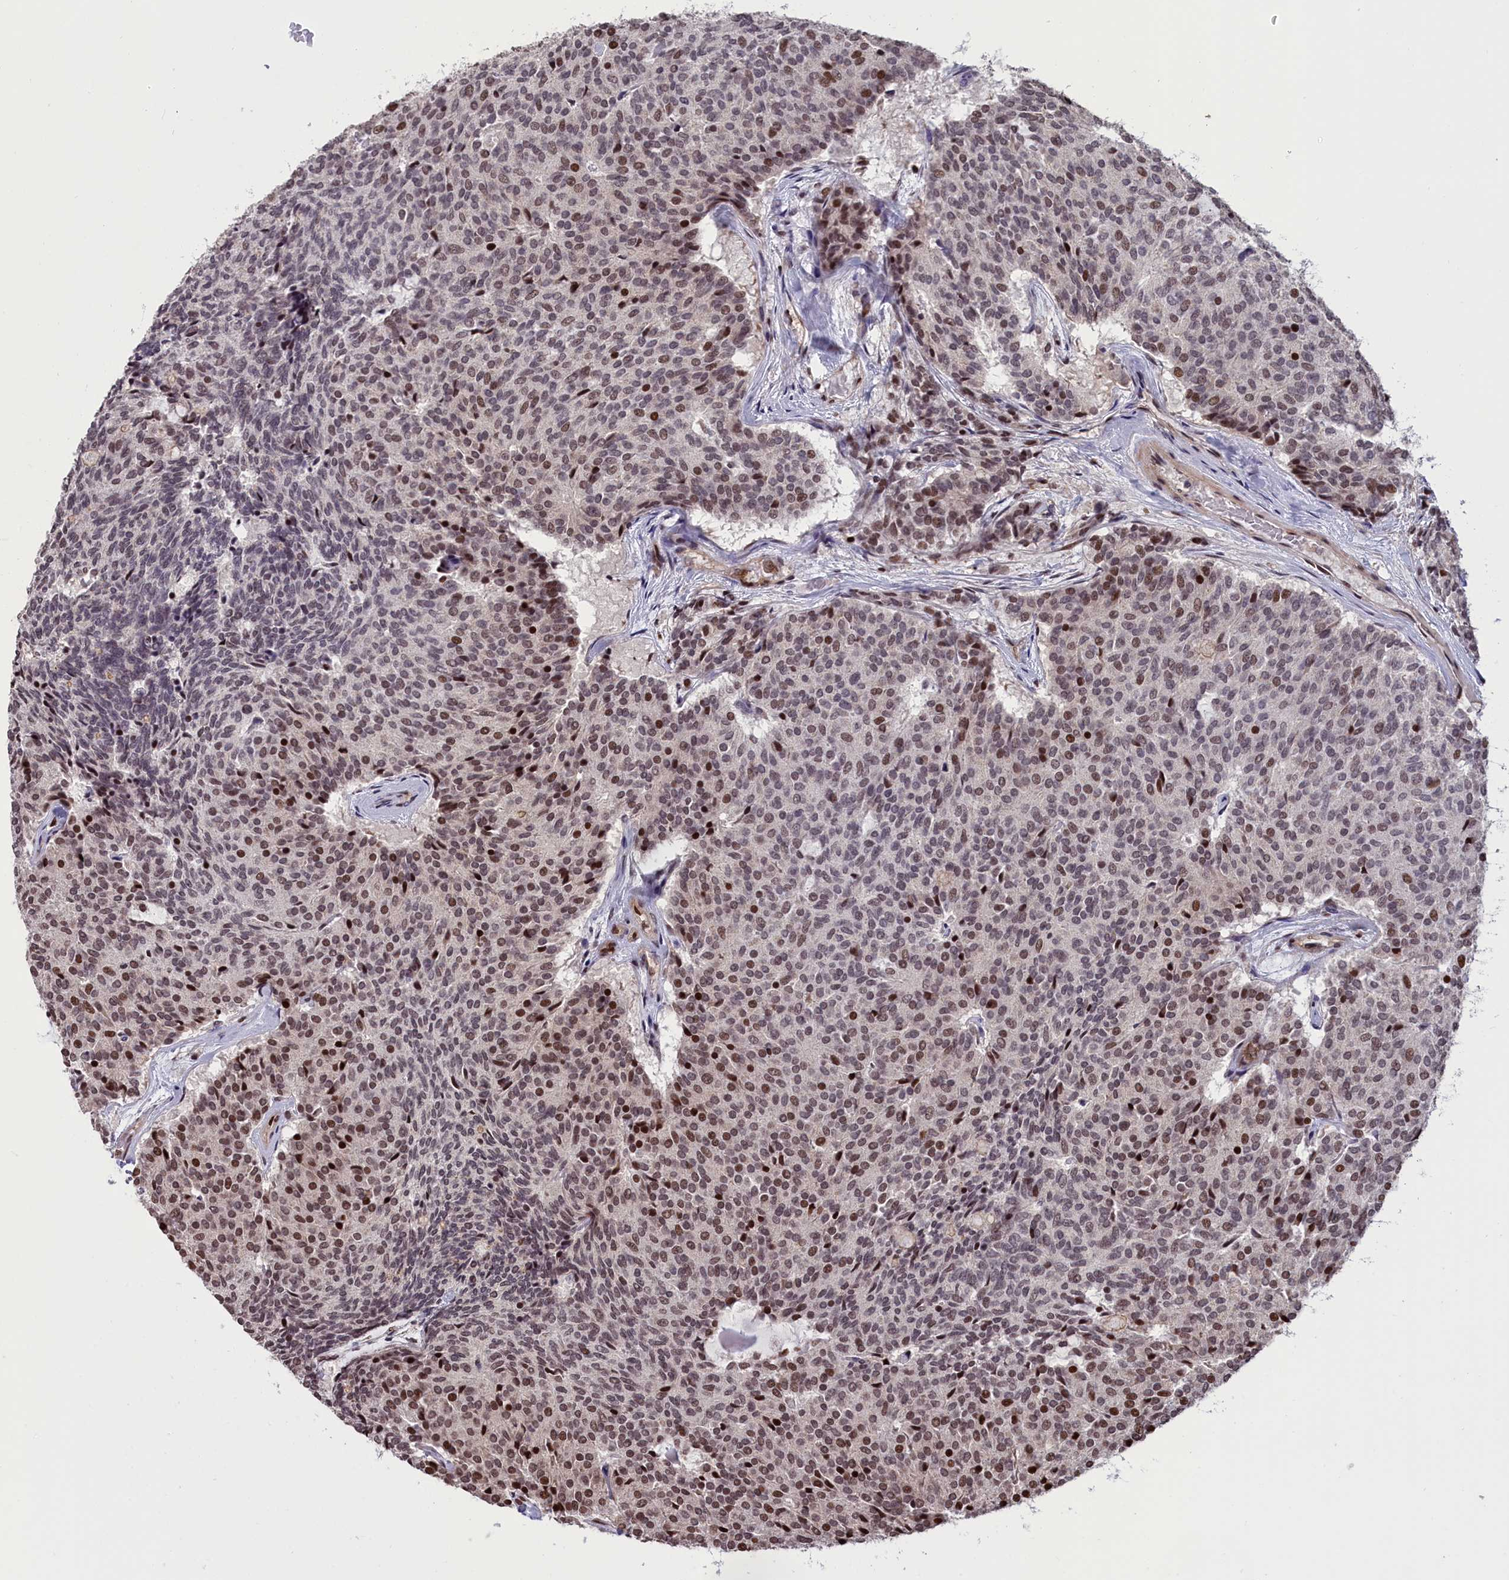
{"staining": {"intensity": "moderate", "quantity": ">75%", "location": "nuclear"}, "tissue": "carcinoid", "cell_type": "Tumor cells", "image_type": "cancer", "snomed": [{"axis": "morphology", "description": "Carcinoid, malignant, NOS"}, {"axis": "topography", "description": "Pancreas"}], "caption": "Protein staining exhibits moderate nuclear expression in about >75% of tumor cells in carcinoid.", "gene": "RELB", "patient": {"sex": "female", "age": 54}}